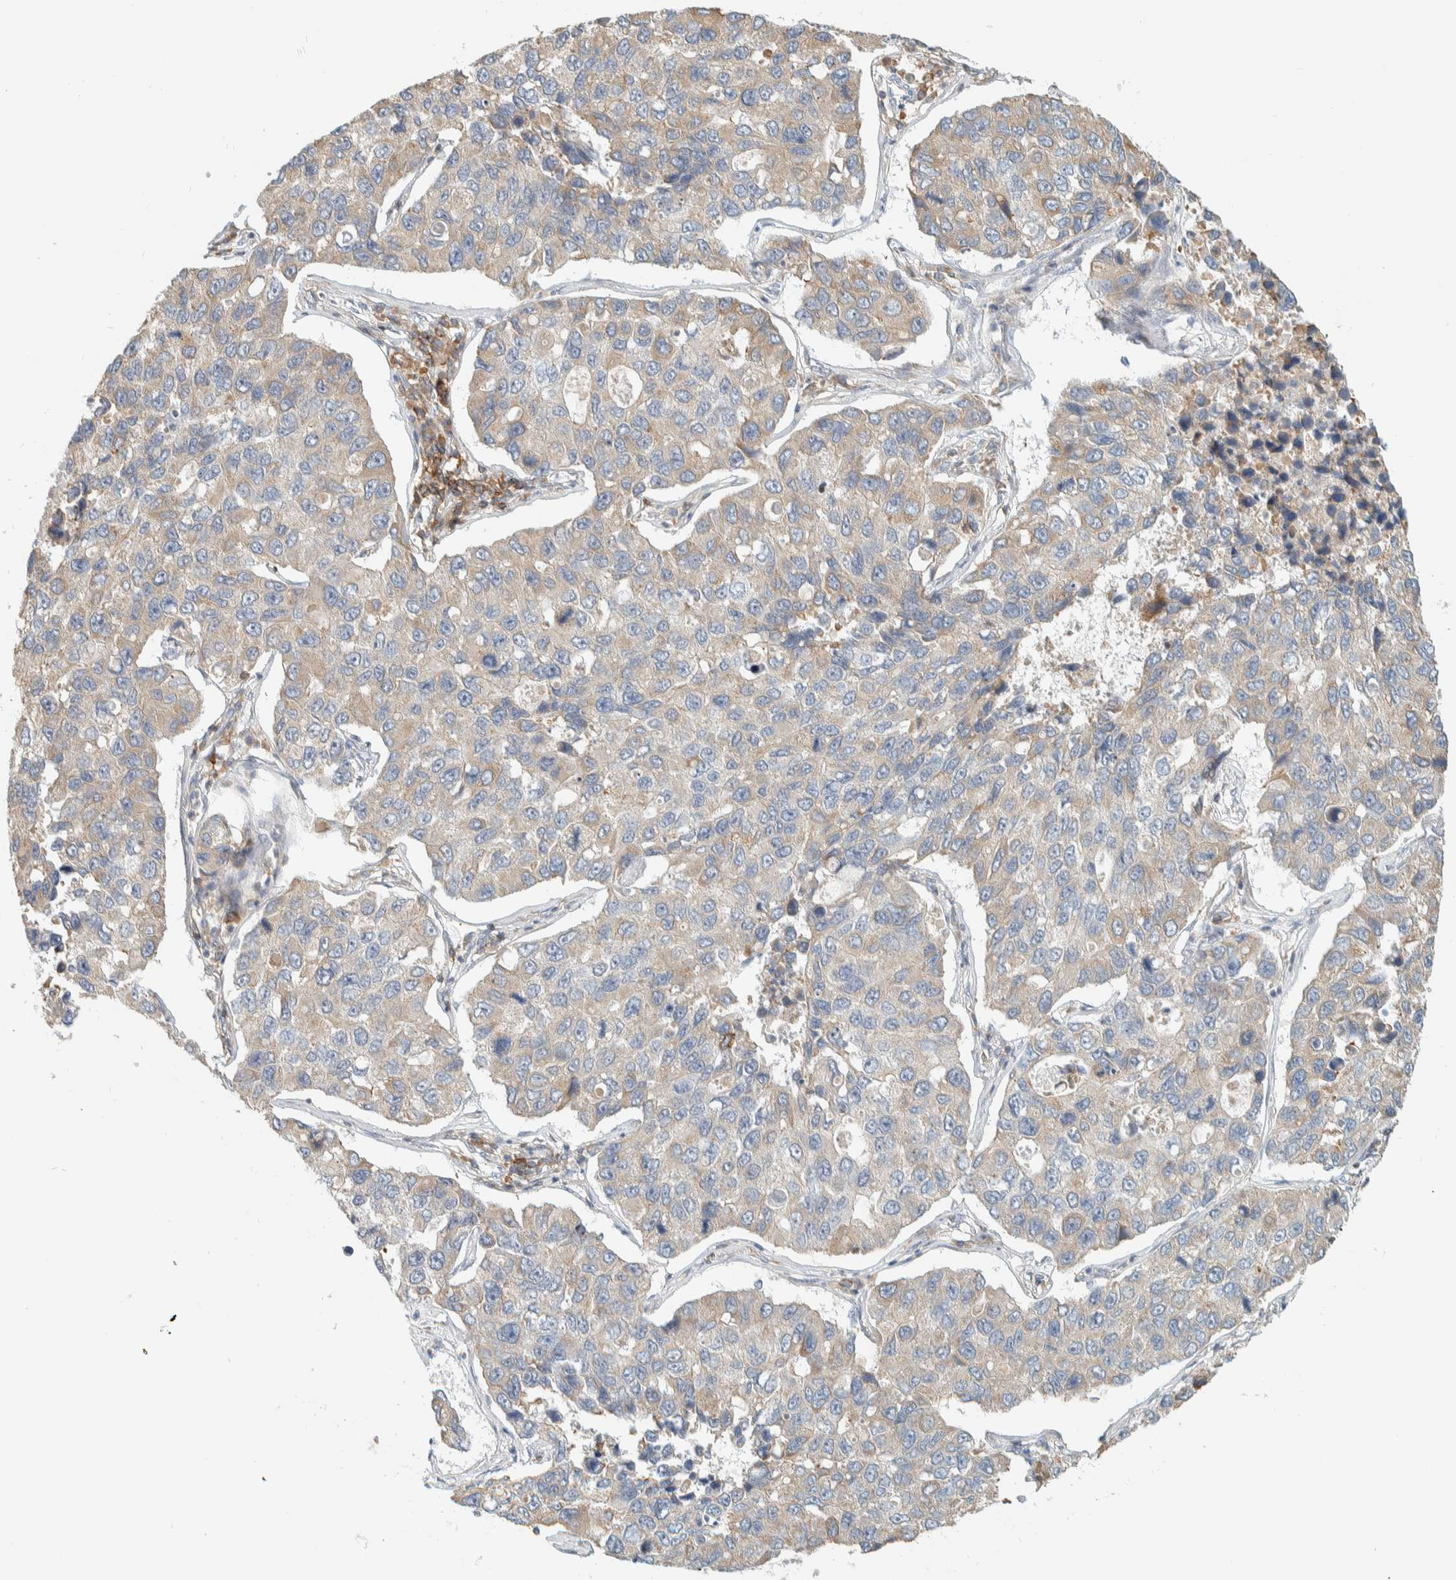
{"staining": {"intensity": "weak", "quantity": "25%-75%", "location": "cytoplasmic/membranous"}, "tissue": "lung cancer", "cell_type": "Tumor cells", "image_type": "cancer", "snomed": [{"axis": "morphology", "description": "Adenocarcinoma, NOS"}, {"axis": "topography", "description": "Lung"}], "caption": "Immunohistochemical staining of lung cancer reveals low levels of weak cytoplasmic/membranous staining in about 25%-75% of tumor cells. (IHC, brightfield microscopy, high magnification).", "gene": "CCDC57", "patient": {"sex": "male", "age": 64}}